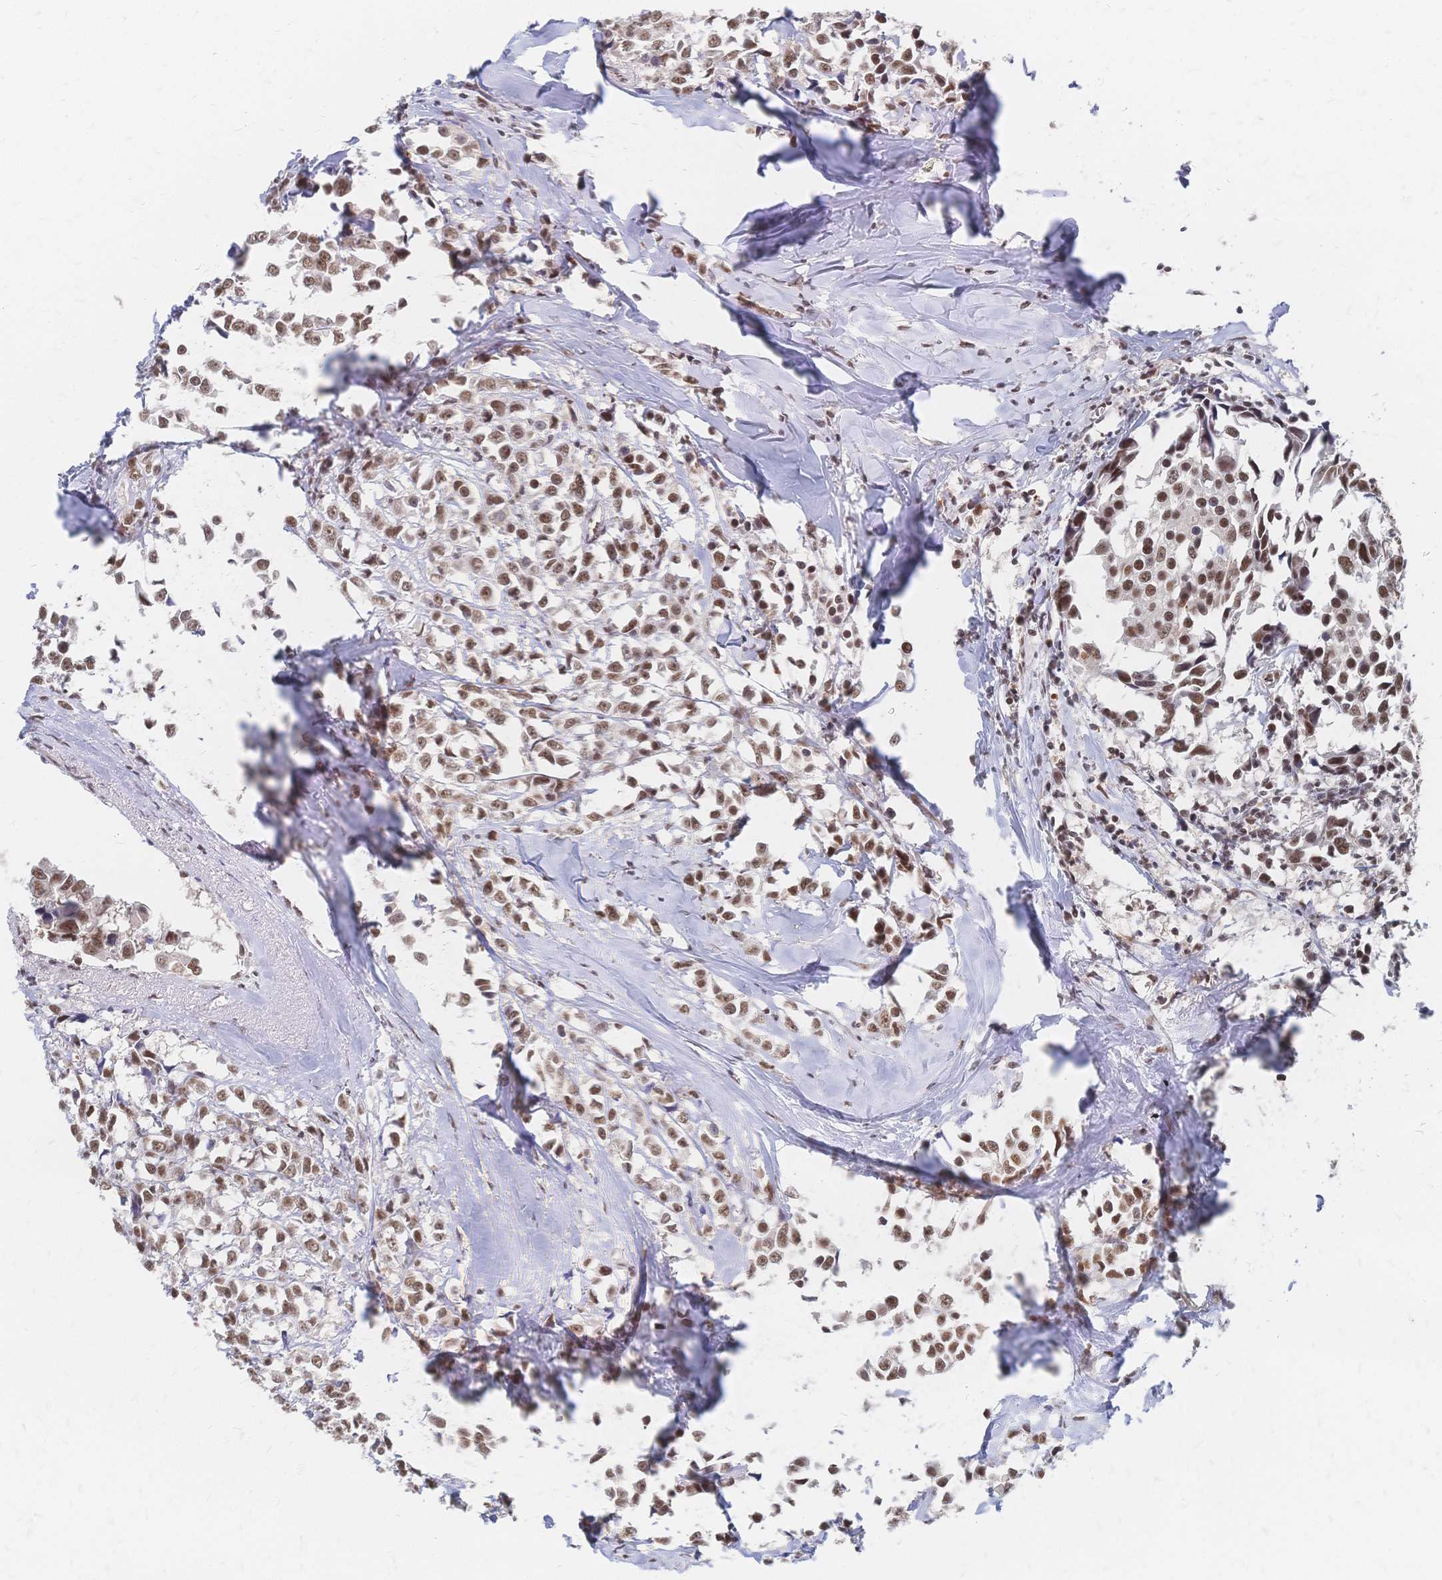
{"staining": {"intensity": "moderate", "quantity": ">75%", "location": "nuclear"}, "tissue": "breast cancer", "cell_type": "Tumor cells", "image_type": "cancer", "snomed": [{"axis": "morphology", "description": "Duct carcinoma"}, {"axis": "topography", "description": "Breast"}], "caption": "Breast cancer (infiltrating ductal carcinoma) stained for a protein (brown) reveals moderate nuclear positive expression in about >75% of tumor cells.", "gene": "NELFA", "patient": {"sex": "female", "age": 80}}